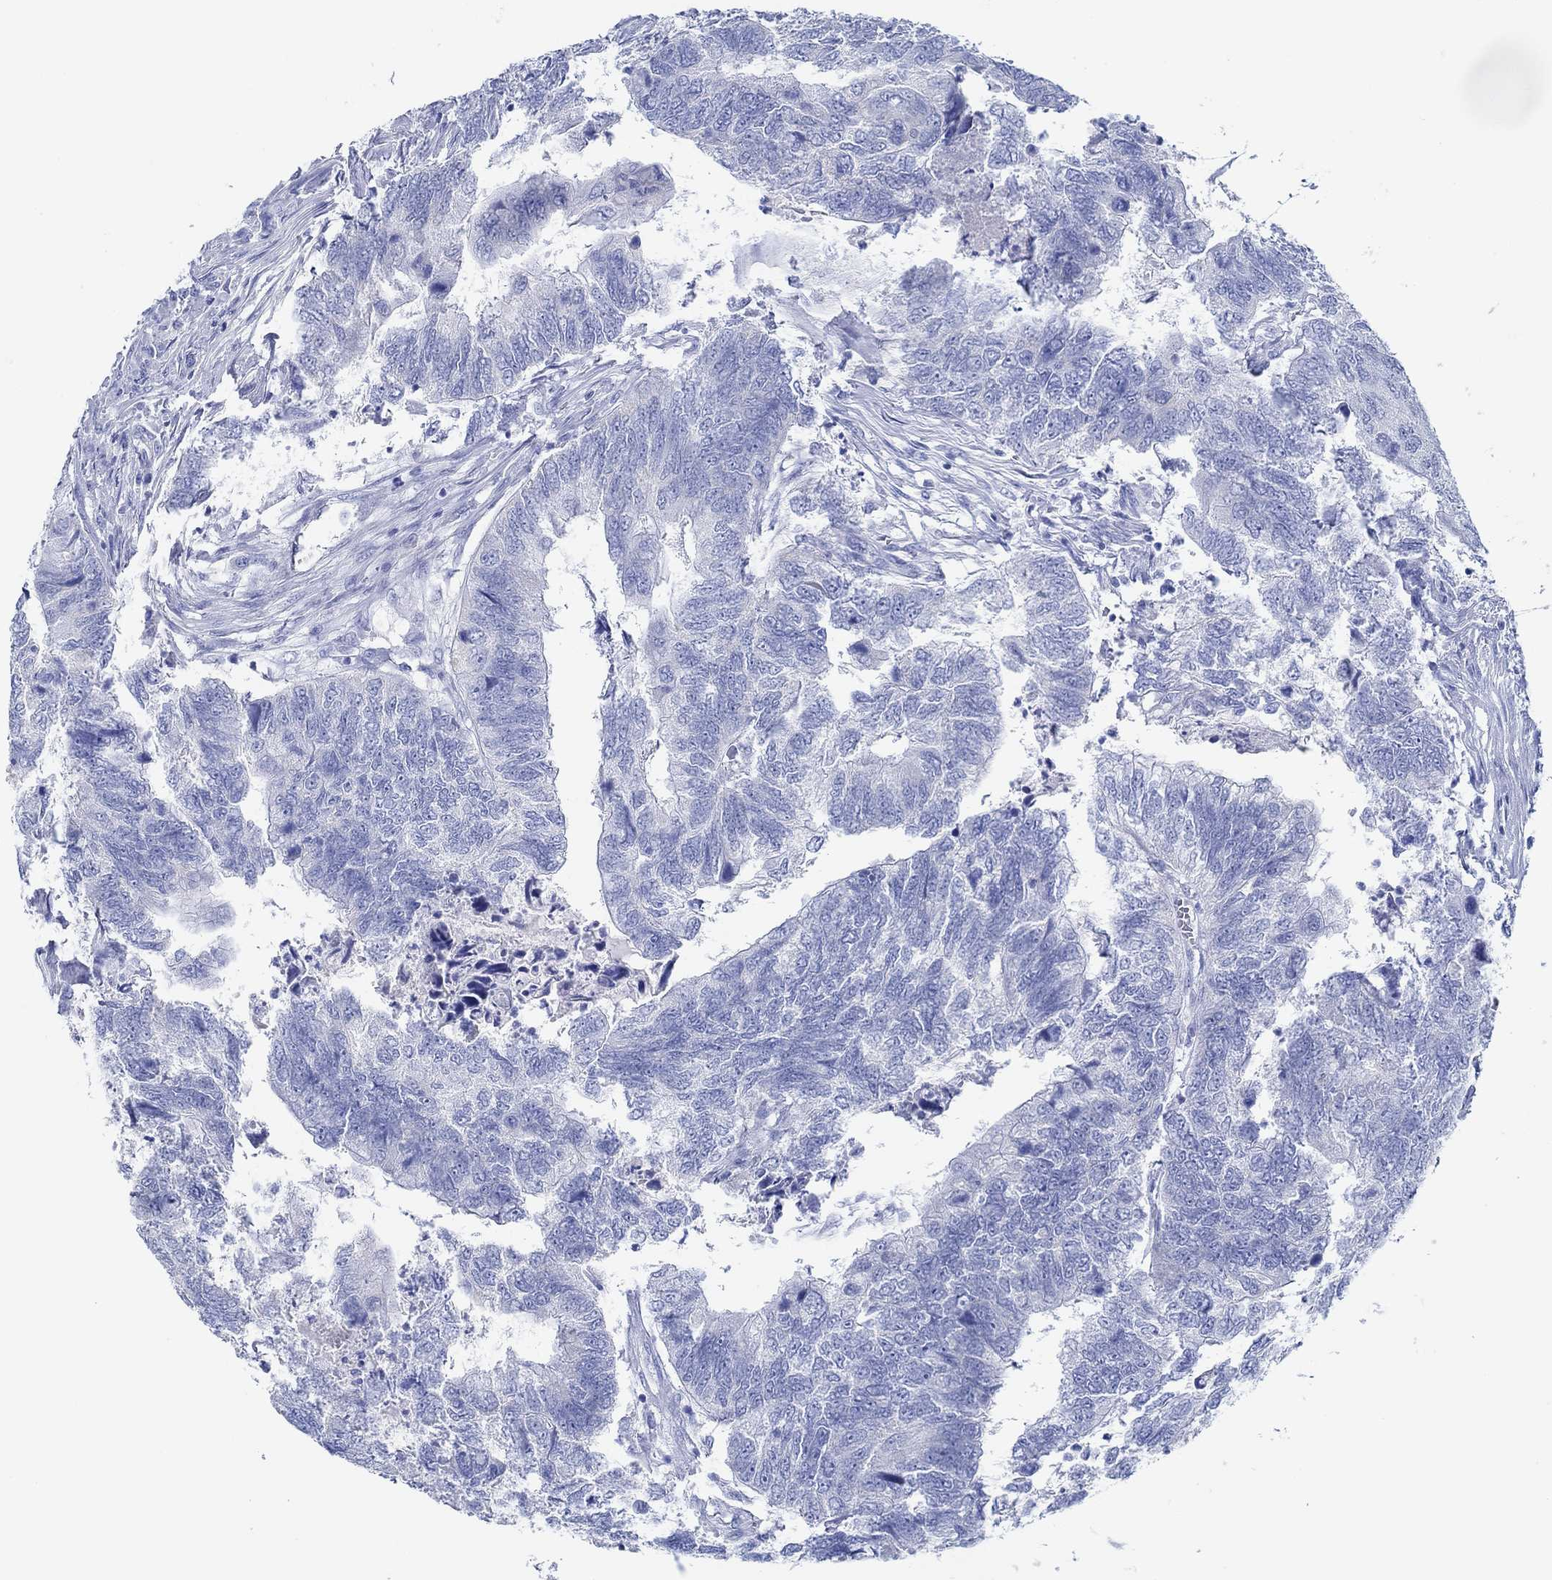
{"staining": {"intensity": "negative", "quantity": "none", "location": "none"}, "tissue": "colorectal cancer", "cell_type": "Tumor cells", "image_type": "cancer", "snomed": [{"axis": "morphology", "description": "Adenocarcinoma, NOS"}, {"axis": "topography", "description": "Colon"}], "caption": "The image reveals no staining of tumor cells in colorectal adenocarcinoma.", "gene": "IGFBP6", "patient": {"sex": "female", "age": 67}}